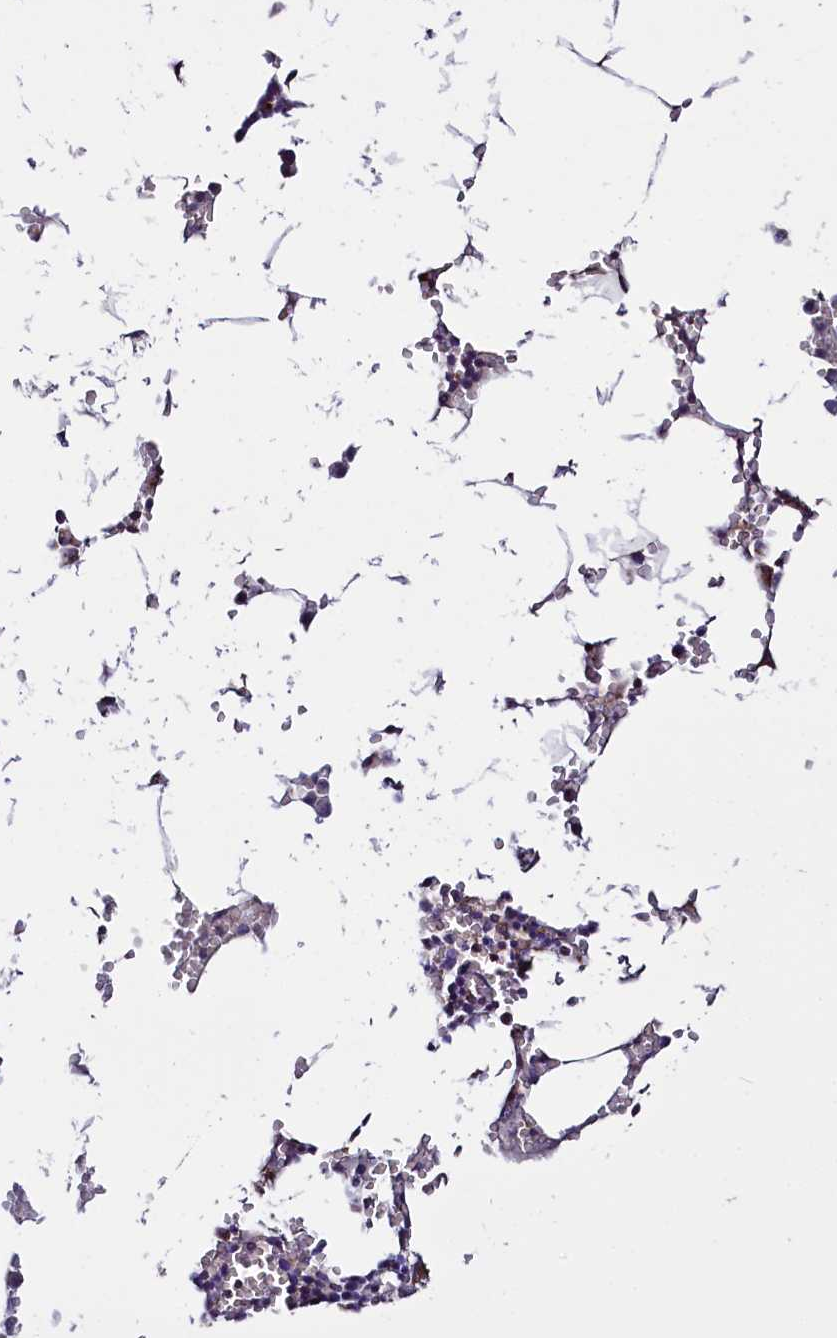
{"staining": {"intensity": "weak", "quantity": "<25%", "location": "cytoplasmic/membranous"}, "tissue": "bone marrow", "cell_type": "Hematopoietic cells", "image_type": "normal", "snomed": [{"axis": "morphology", "description": "Normal tissue, NOS"}, {"axis": "topography", "description": "Bone marrow"}], "caption": "IHC of unremarkable bone marrow demonstrates no expression in hematopoietic cells. (DAB (3,3'-diaminobenzidine) immunohistochemistry (IHC), high magnification).", "gene": "NUDT15", "patient": {"sex": "male", "age": 70}}